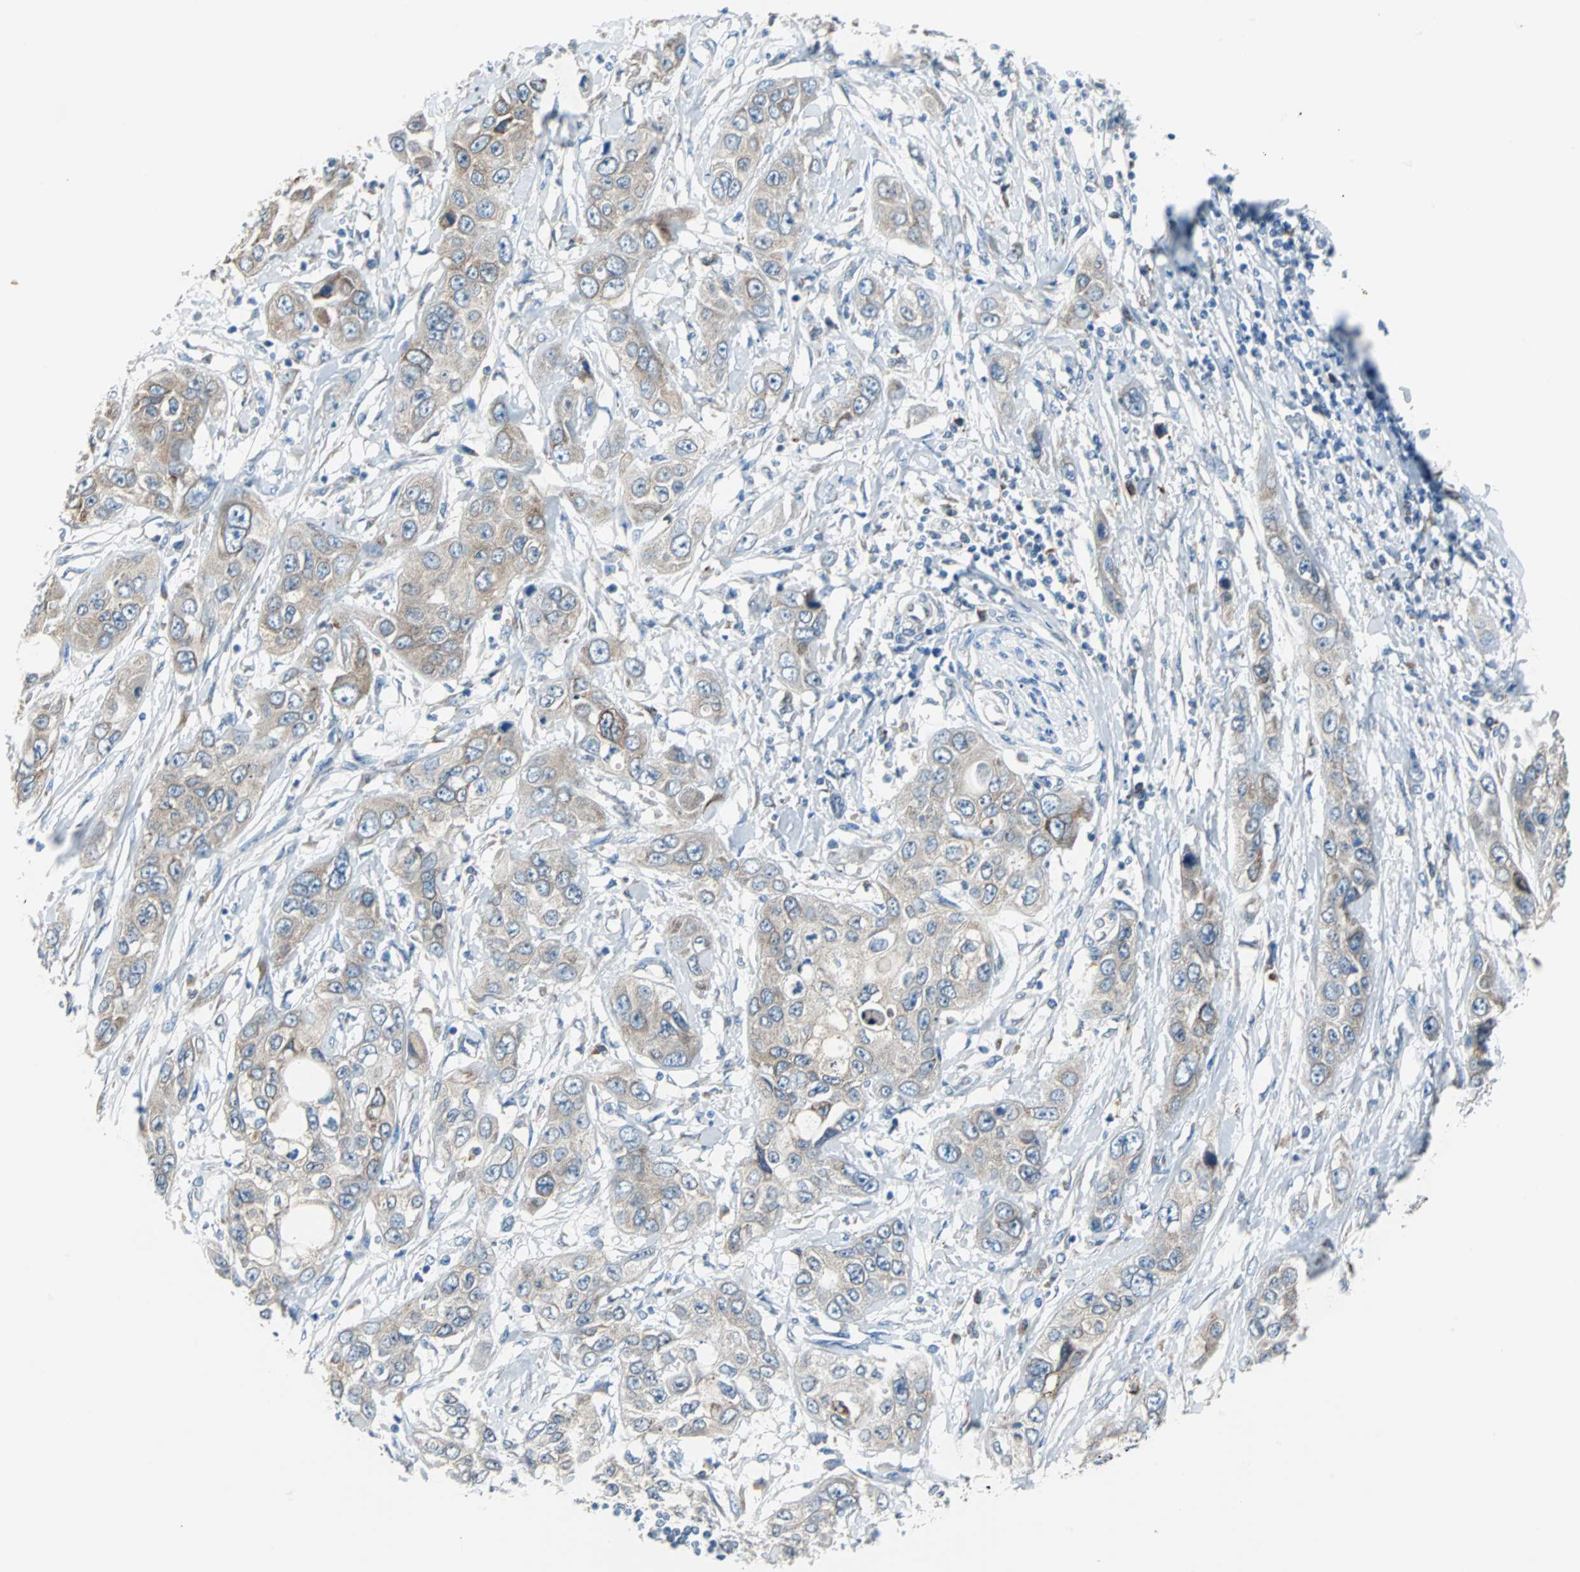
{"staining": {"intensity": "weak", "quantity": ">75%", "location": "cytoplasmic/membranous"}, "tissue": "pancreatic cancer", "cell_type": "Tumor cells", "image_type": "cancer", "snomed": [{"axis": "morphology", "description": "Adenocarcinoma, NOS"}, {"axis": "topography", "description": "Pancreas"}], "caption": "About >75% of tumor cells in pancreatic cancer (adenocarcinoma) show weak cytoplasmic/membranous protein expression as visualized by brown immunohistochemical staining.", "gene": "PDIA4", "patient": {"sex": "female", "age": 70}}